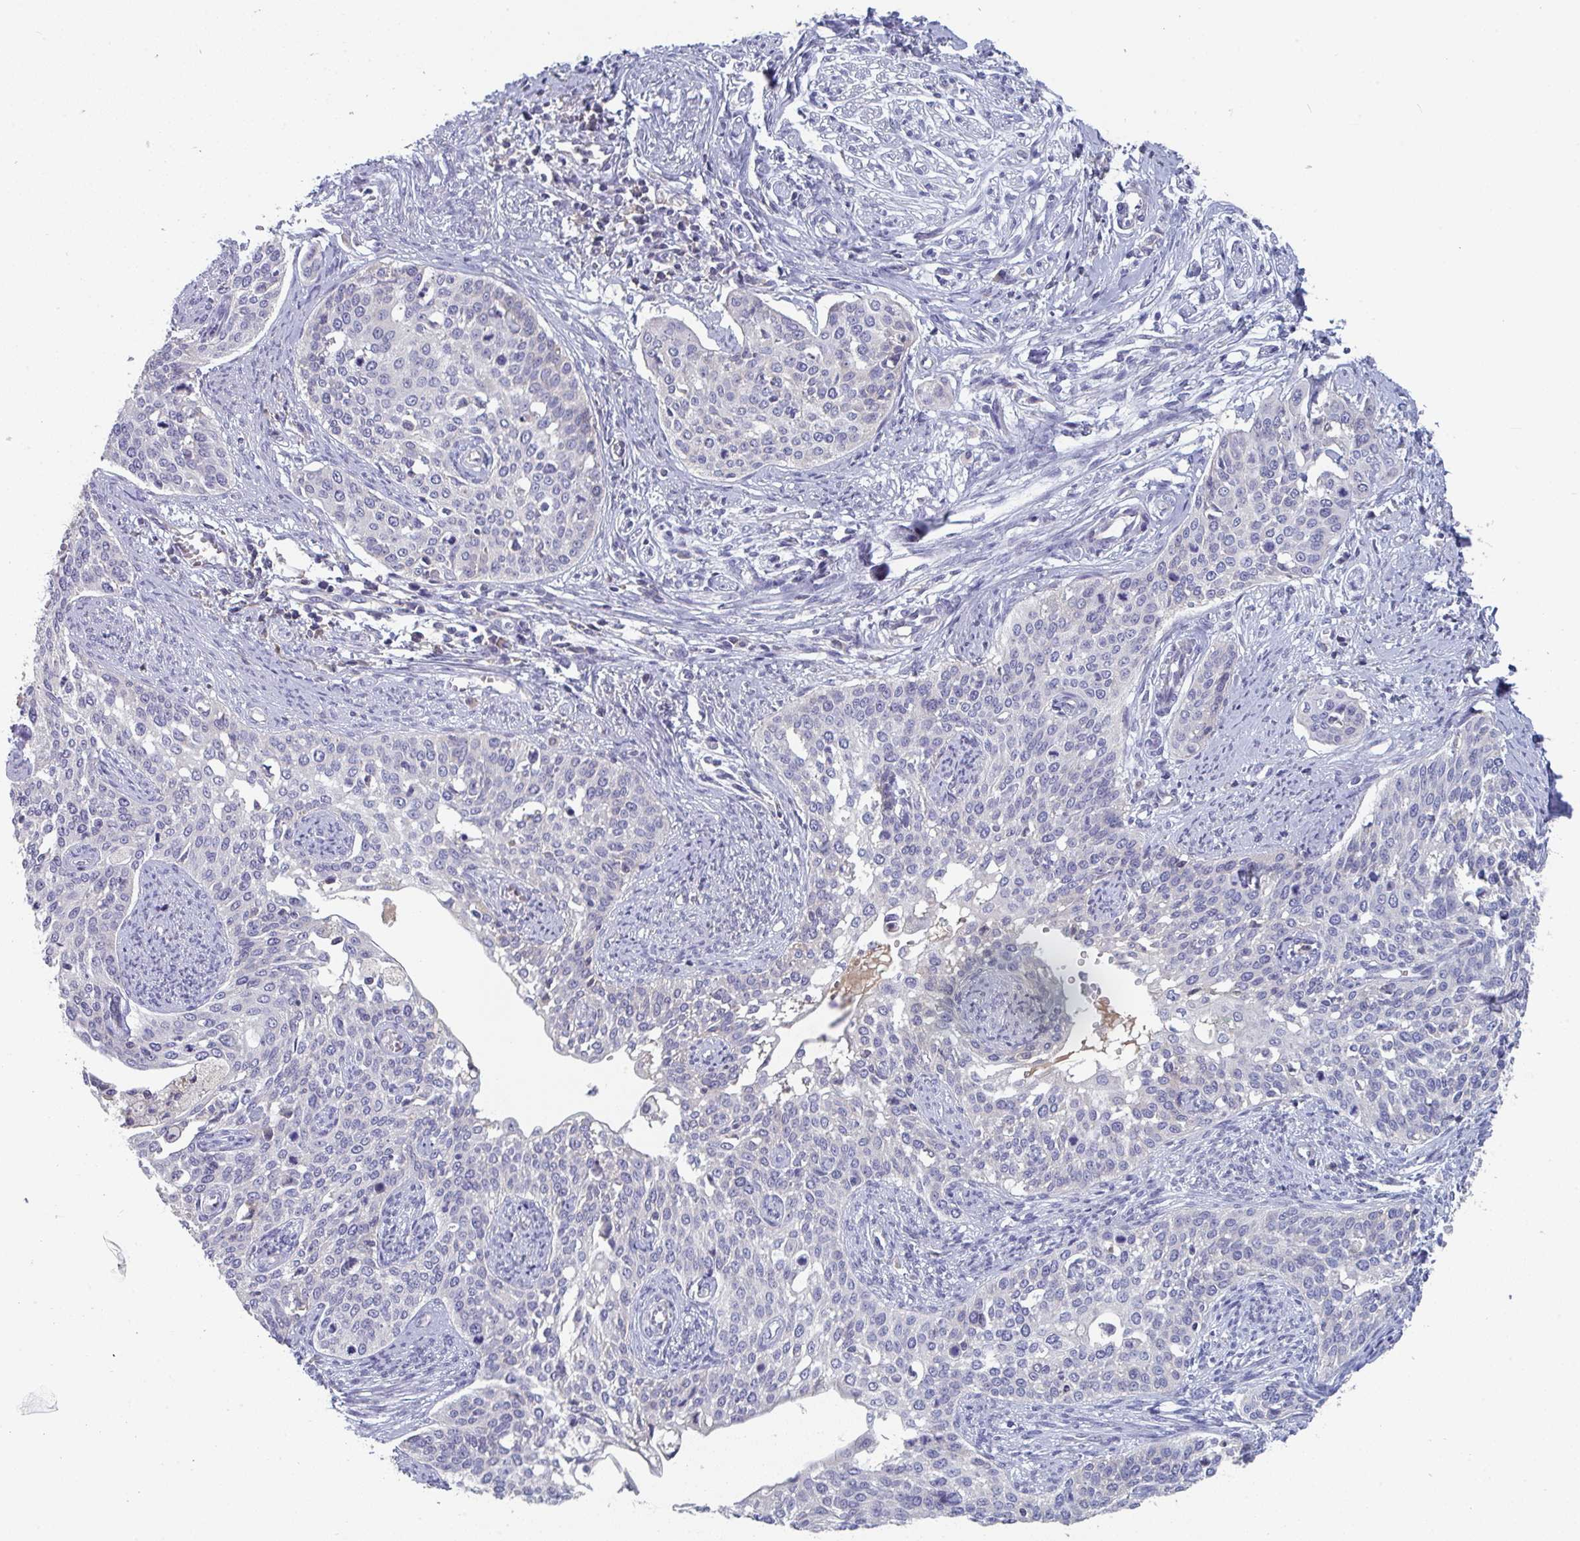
{"staining": {"intensity": "negative", "quantity": "none", "location": "none"}, "tissue": "cervical cancer", "cell_type": "Tumor cells", "image_type": "cancer", "snomed": [{"axis": "morphology", "description": "Squamous cell carcinoma, NOS"}, {"axis": "topography", "description": "Cervix"}], "caption": "DAB (3,3'-diaminobenzidine) immunohistochemical staining of squamous cell carcinoma (cervical) exhibits no significant staining in tumor cells.", "gene": "HGFAC", "patient": {"sex": "female", "age": 44}}